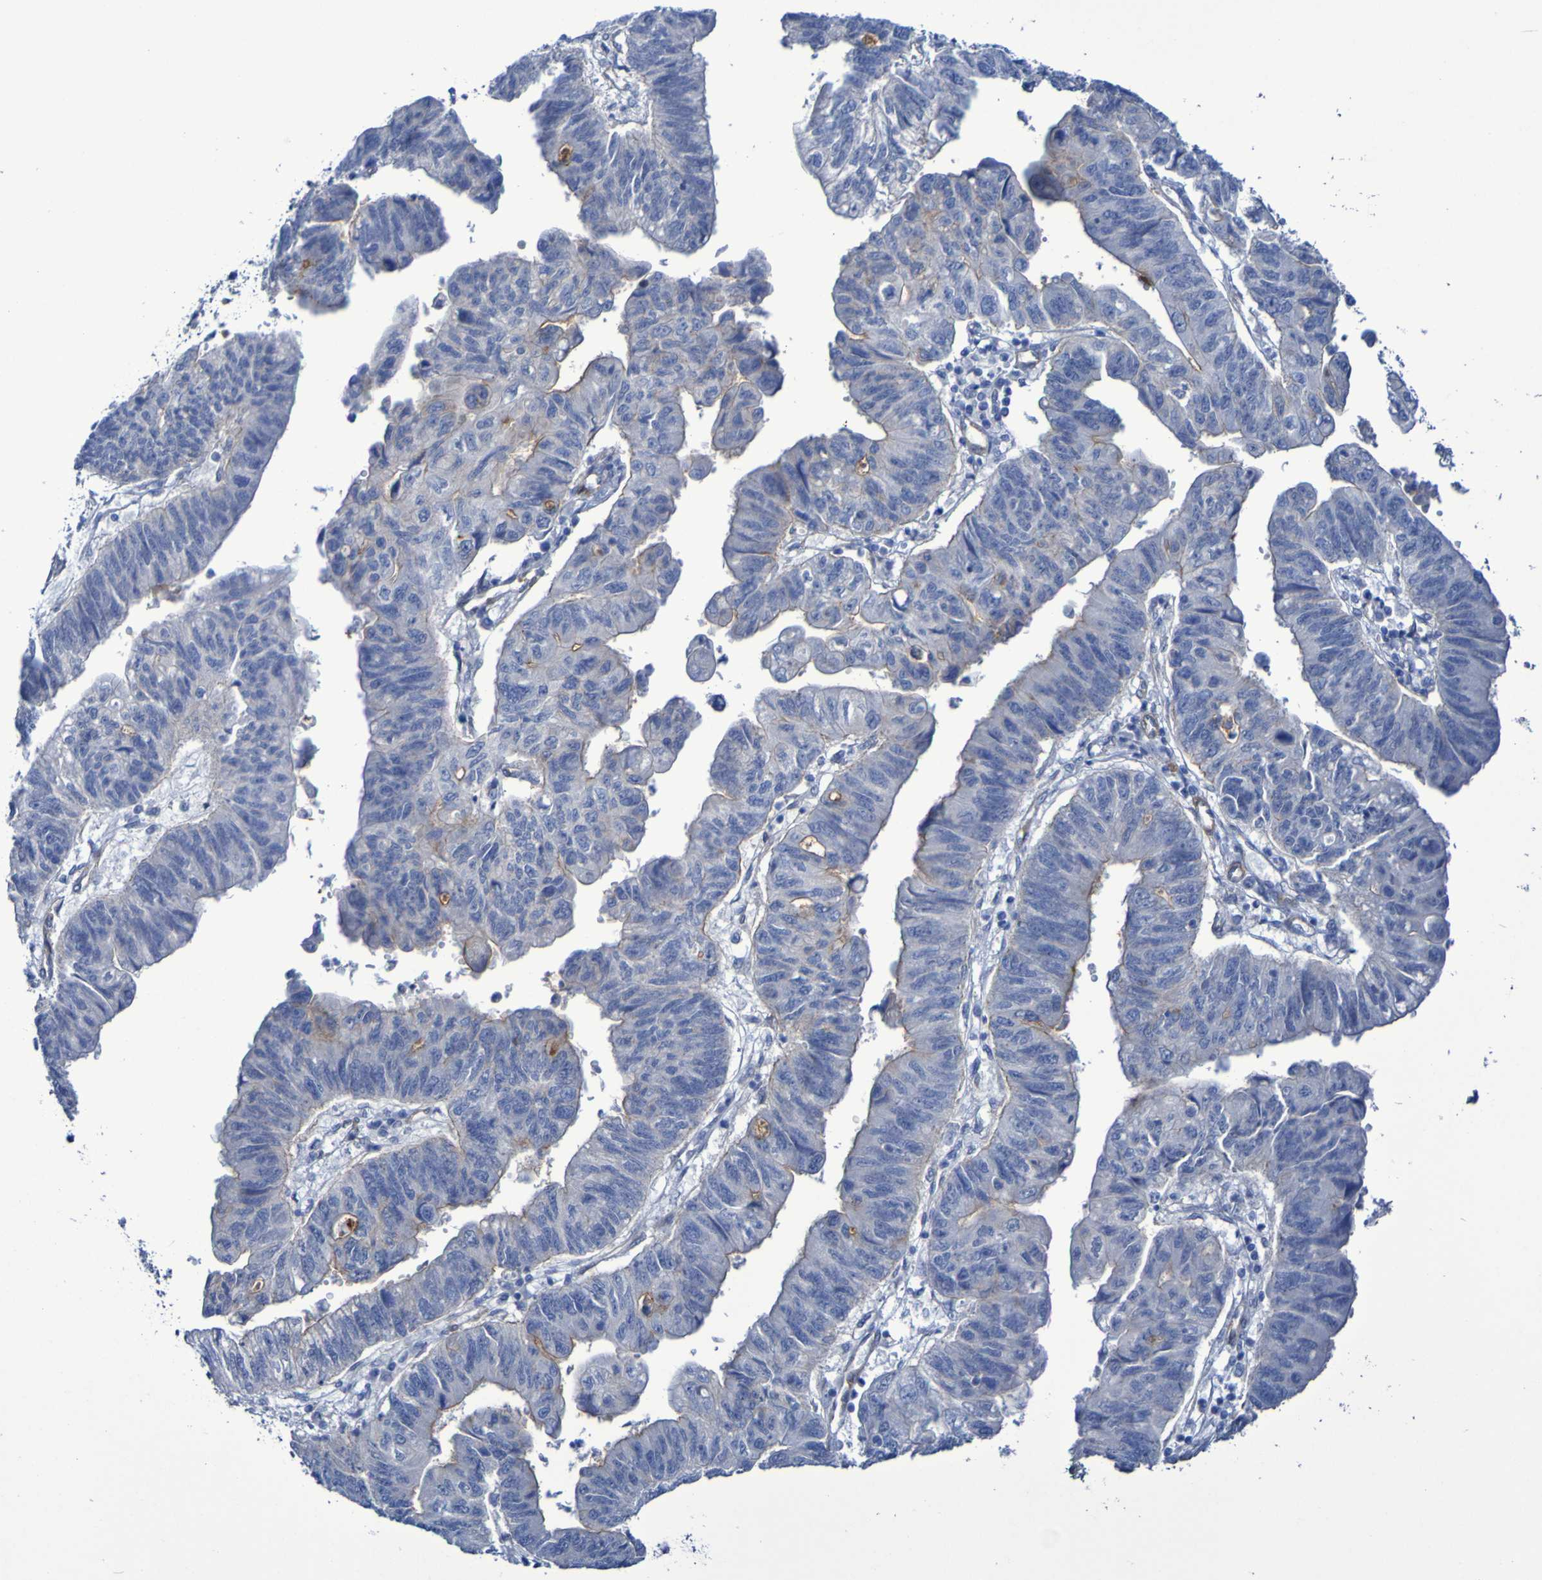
{"staining": {"intensity": "moderate", "quantity": "<25%", "location": "cytoplasmic/membranous"}, "tissue": "stomach cancer", "cell_type": "Tumor cells", "image_type": "cancer", "snomed": [{"axis": "morphology", "description": "Adenocarcinoma, NOS"}, {"axis": "topography", "description": "Stomach"}], "caption": "Immunohistochemical staining of stomach cancer shows low levels of moderate cytoplasmic/membranous staining in about <25% of tumor cells.", "gene": "LPP", "patient": {"sex": "male", "age": 59}}